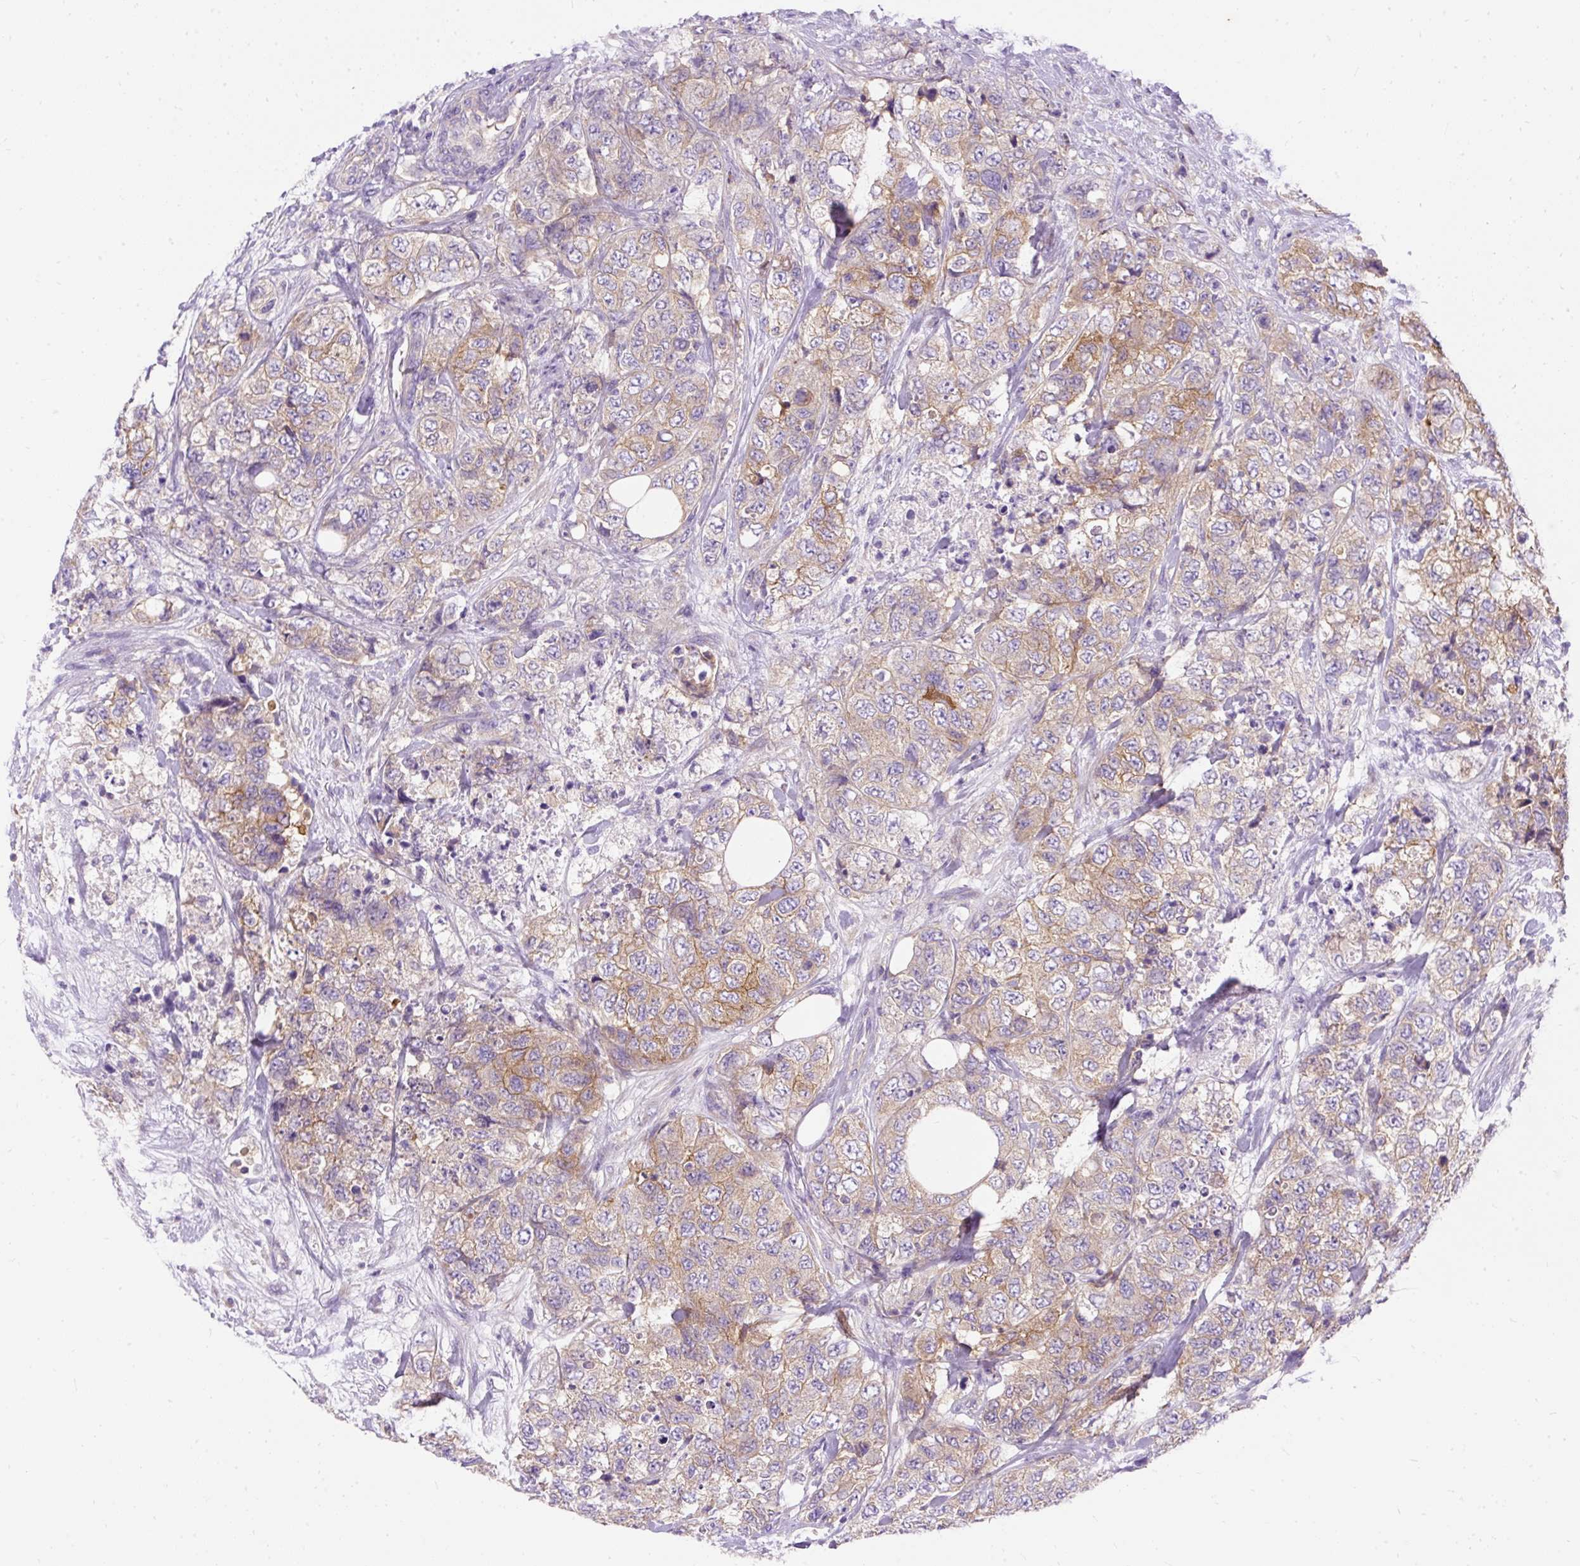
{"staining": {"intensity": "moderate", "quantity": "25%-75%", "location": "cytoplasmic/membranous"}, "tissue": "urothelial cancer", "cell_type": "Tumor cells", "image_type": "cancer", "snomed": [{"axis": "morphology", "description": "Urothelial carcinoma, High grade"}, {"axis": "topography", "description": "Urinary bladder"}], "caption": "IHC histopathology image of neoplastic tissue: urothelial cancer stained using immunohistochemistry displays medium levels of moderate protein expression localized specifically in the cytoplasmic/membranous of tumor cells, appearing as a cytoplasmic/membranous brown color.", "gene": "OR4K15", "patient": {"sex": "female", "age": 78}}